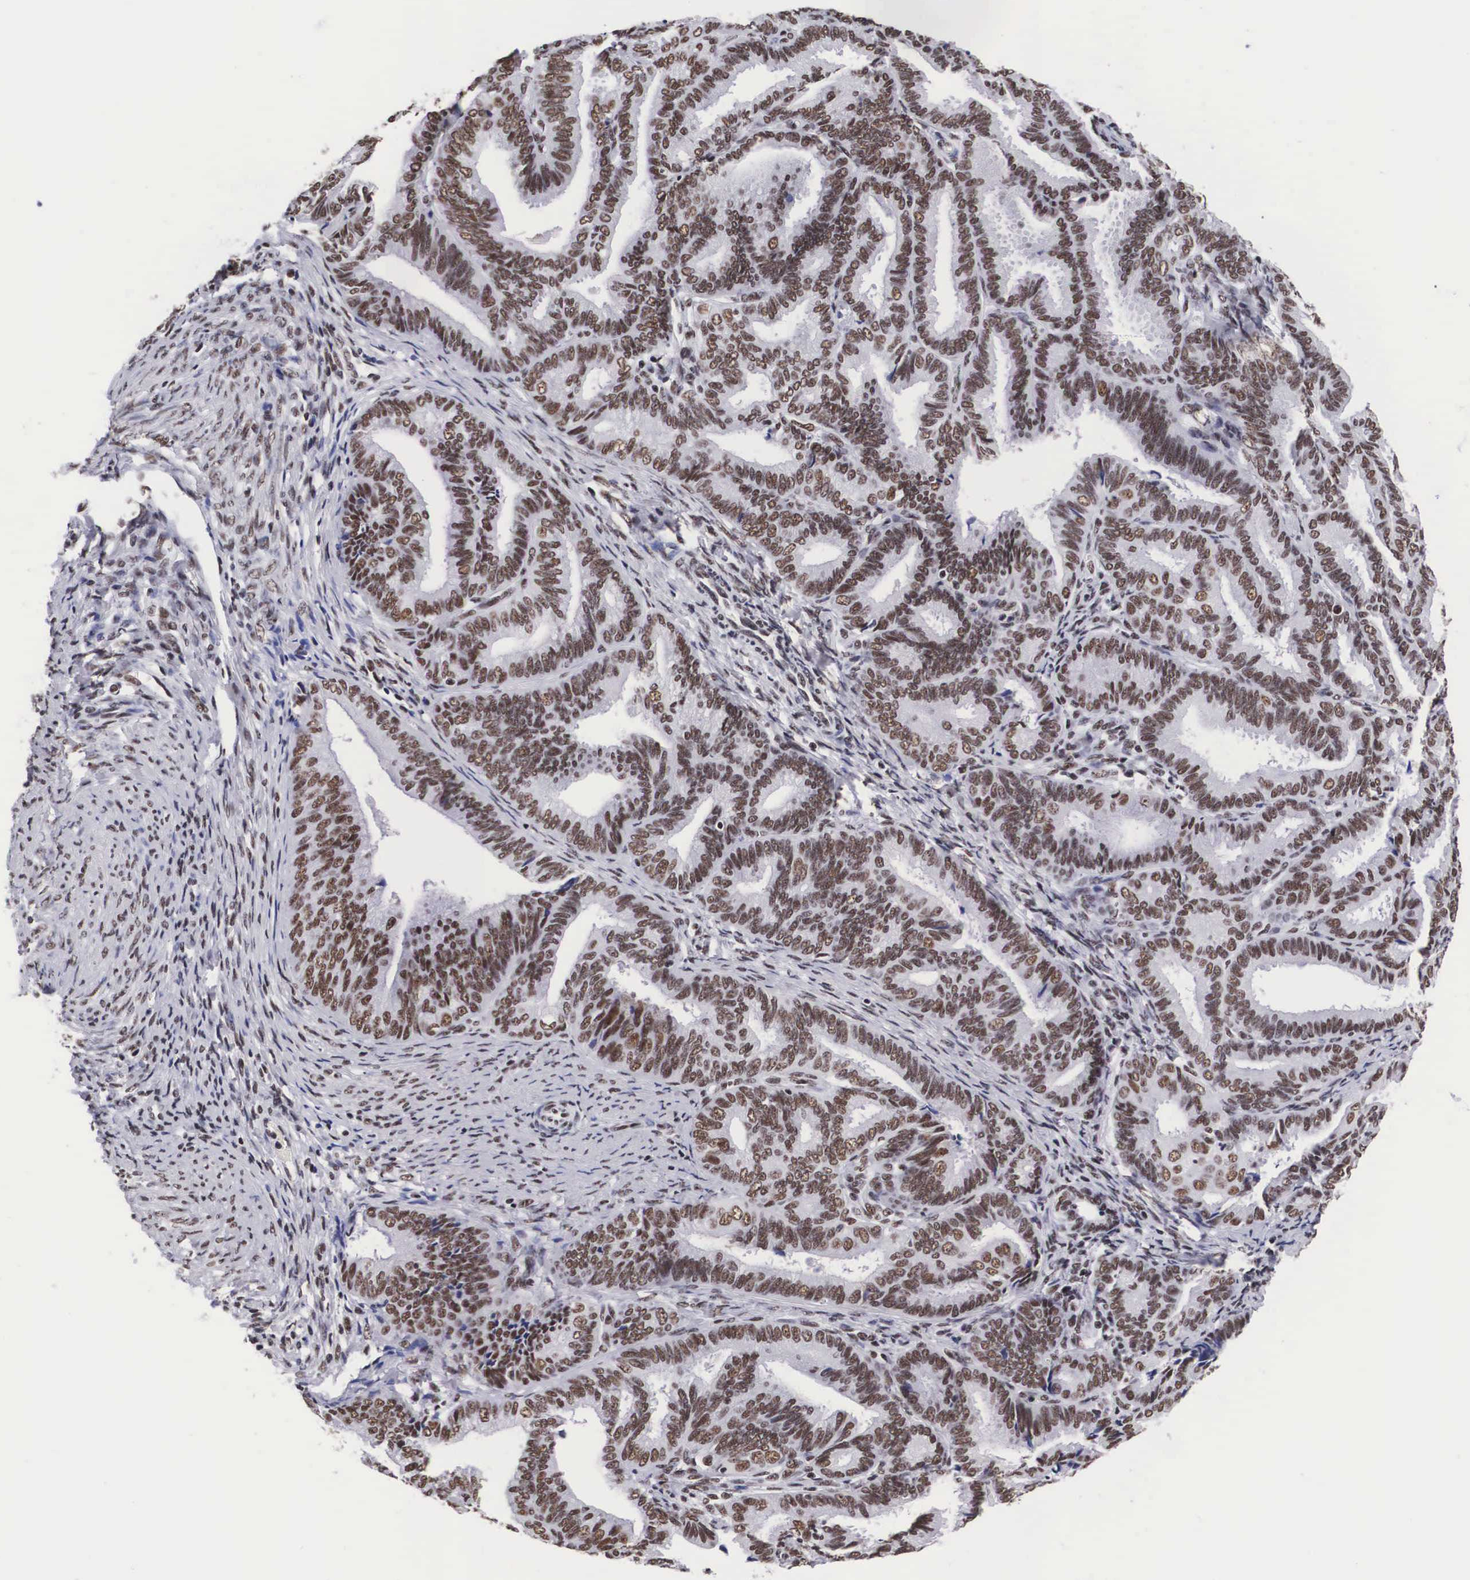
{"staining": {"intensity": "moderate", "quantity": ">75%", "location": "nuclear"}, "tissue": "endometrial cancer", "cell_type": "Tumor cells", "image_type": "cancer", "snomed": [{"axis": "morphology", "description": "Adenocarcinoma, NOS"}, {"axis": "topography", "description": "Endometrium"}], "caption": "The immunohistochemical stain labels moderate nuclear staining in tumor cells of endometrial cancer (adenocarcinoma) tissue.", "gene": "SF3A1", "patient": {"sex": "female", "age": 63}}